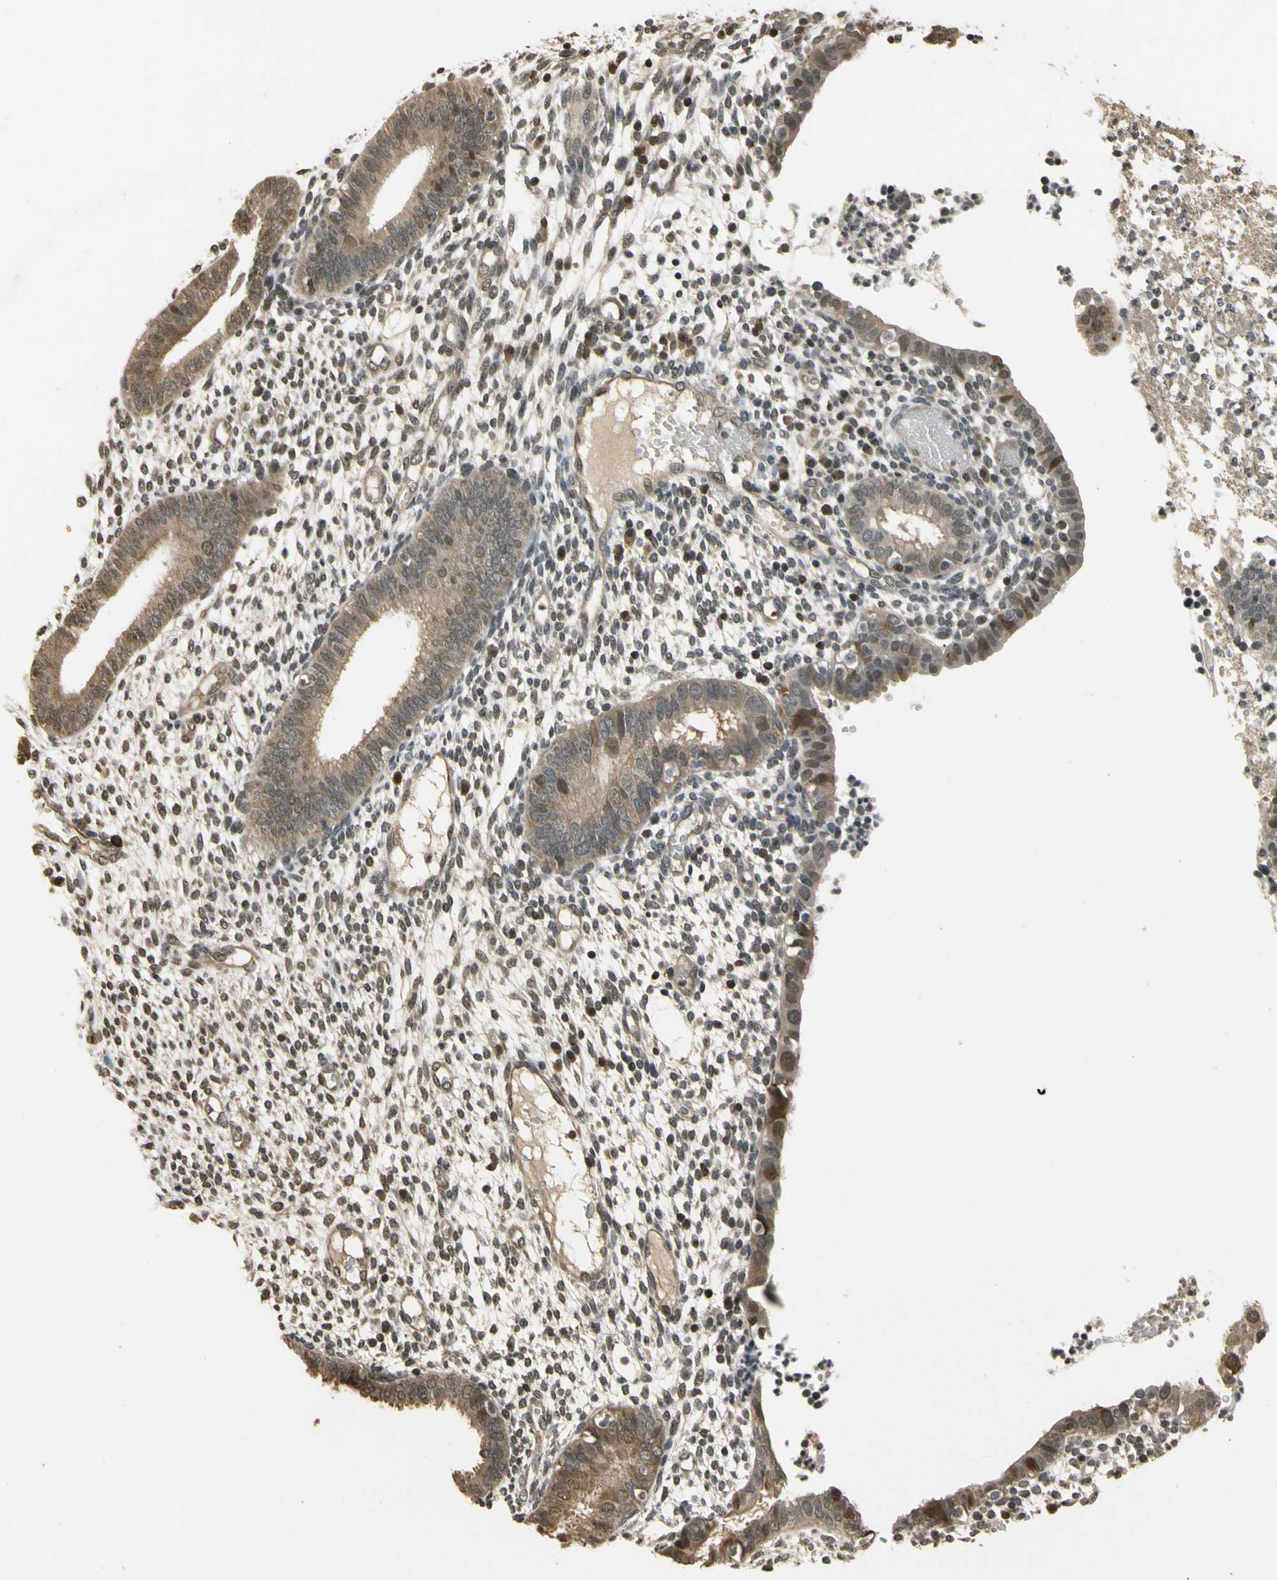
{"staining": {"intensity": "weak", "quantity": ">75%", "location": "cytoplasmic/membranous"}, "tissue": "endometrium", "cell_type": "Cells in endometrial stroma", "image_type": "normal", "snomed": [{"axis": "morphology", "description": "Normal tissue, NOS"}, {"axis": "topography", "description": "Endometrium"}], "caption": "Immunohistochemical staining of normal human endometrium exhibits >75% levels of weak cytoplasmic/membranous protein positivity in about >75% of cells in endometrial stroma.", "gene": "SOD1", "patient": {"sex": "female", "age": 35}}